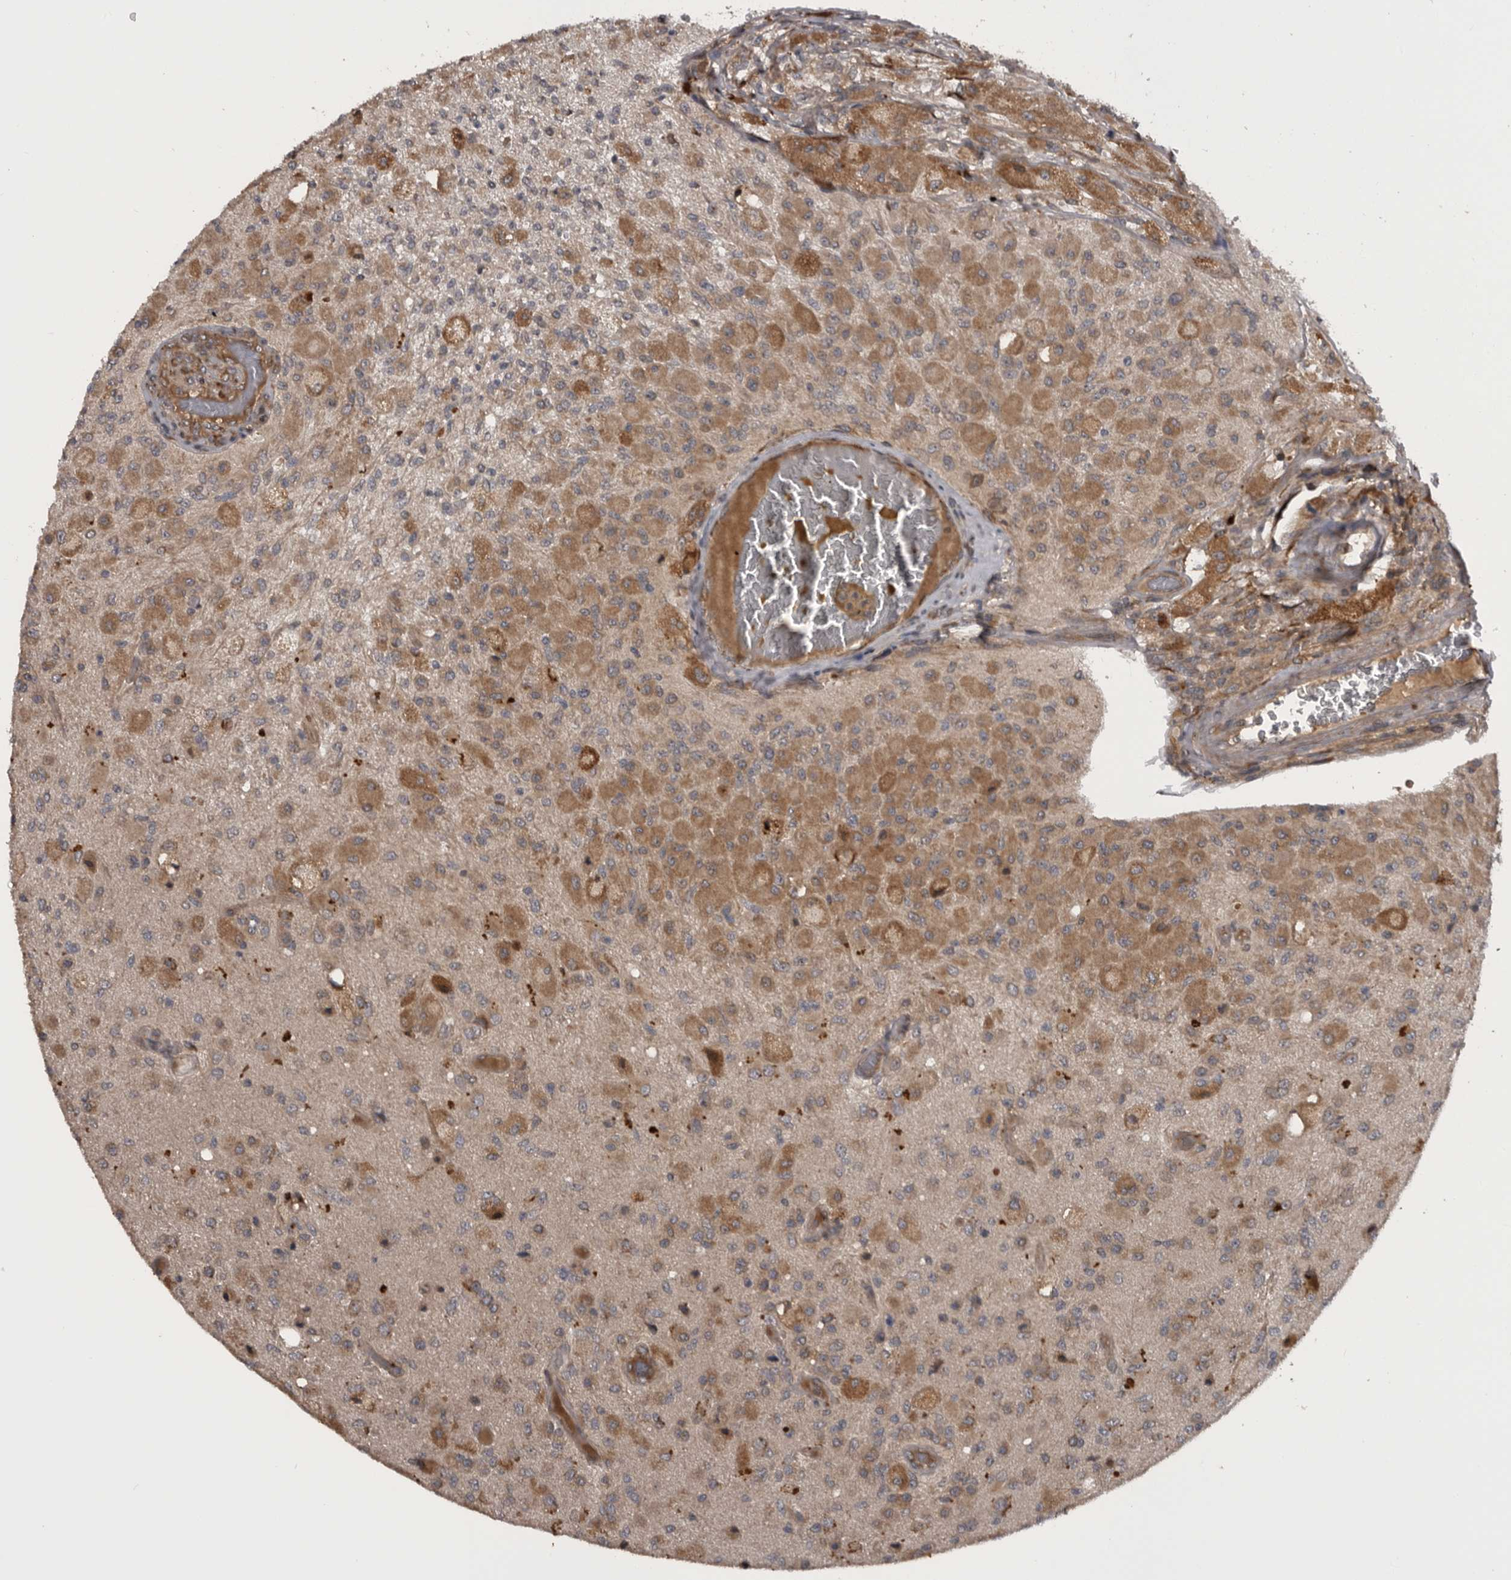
{"staining": {"intensity": "moderate", "quantity": "25%-75%", "location": "cytoplasmic/membranous"}, "tissue": "glioma", "cell_type": "Tumor cells", "image_type": "cancer", "snomed": [{"axis": "morphology", "description": "Normal tissue, NOS"}, {"axis": "morphology", "description": "Glioma, malignant, High grade"}, {"axis": "topography", "description": "Cerebral cortex"}], "caption": "Protein expression analysis of high-grade glioma (malignant) exhibits moderate cytoplasmic/membranous staining in approximately 25%-75% of tumor cells.", "gene": "RAB3GAP2", "patient": {"sex": "male", "age": 77}}